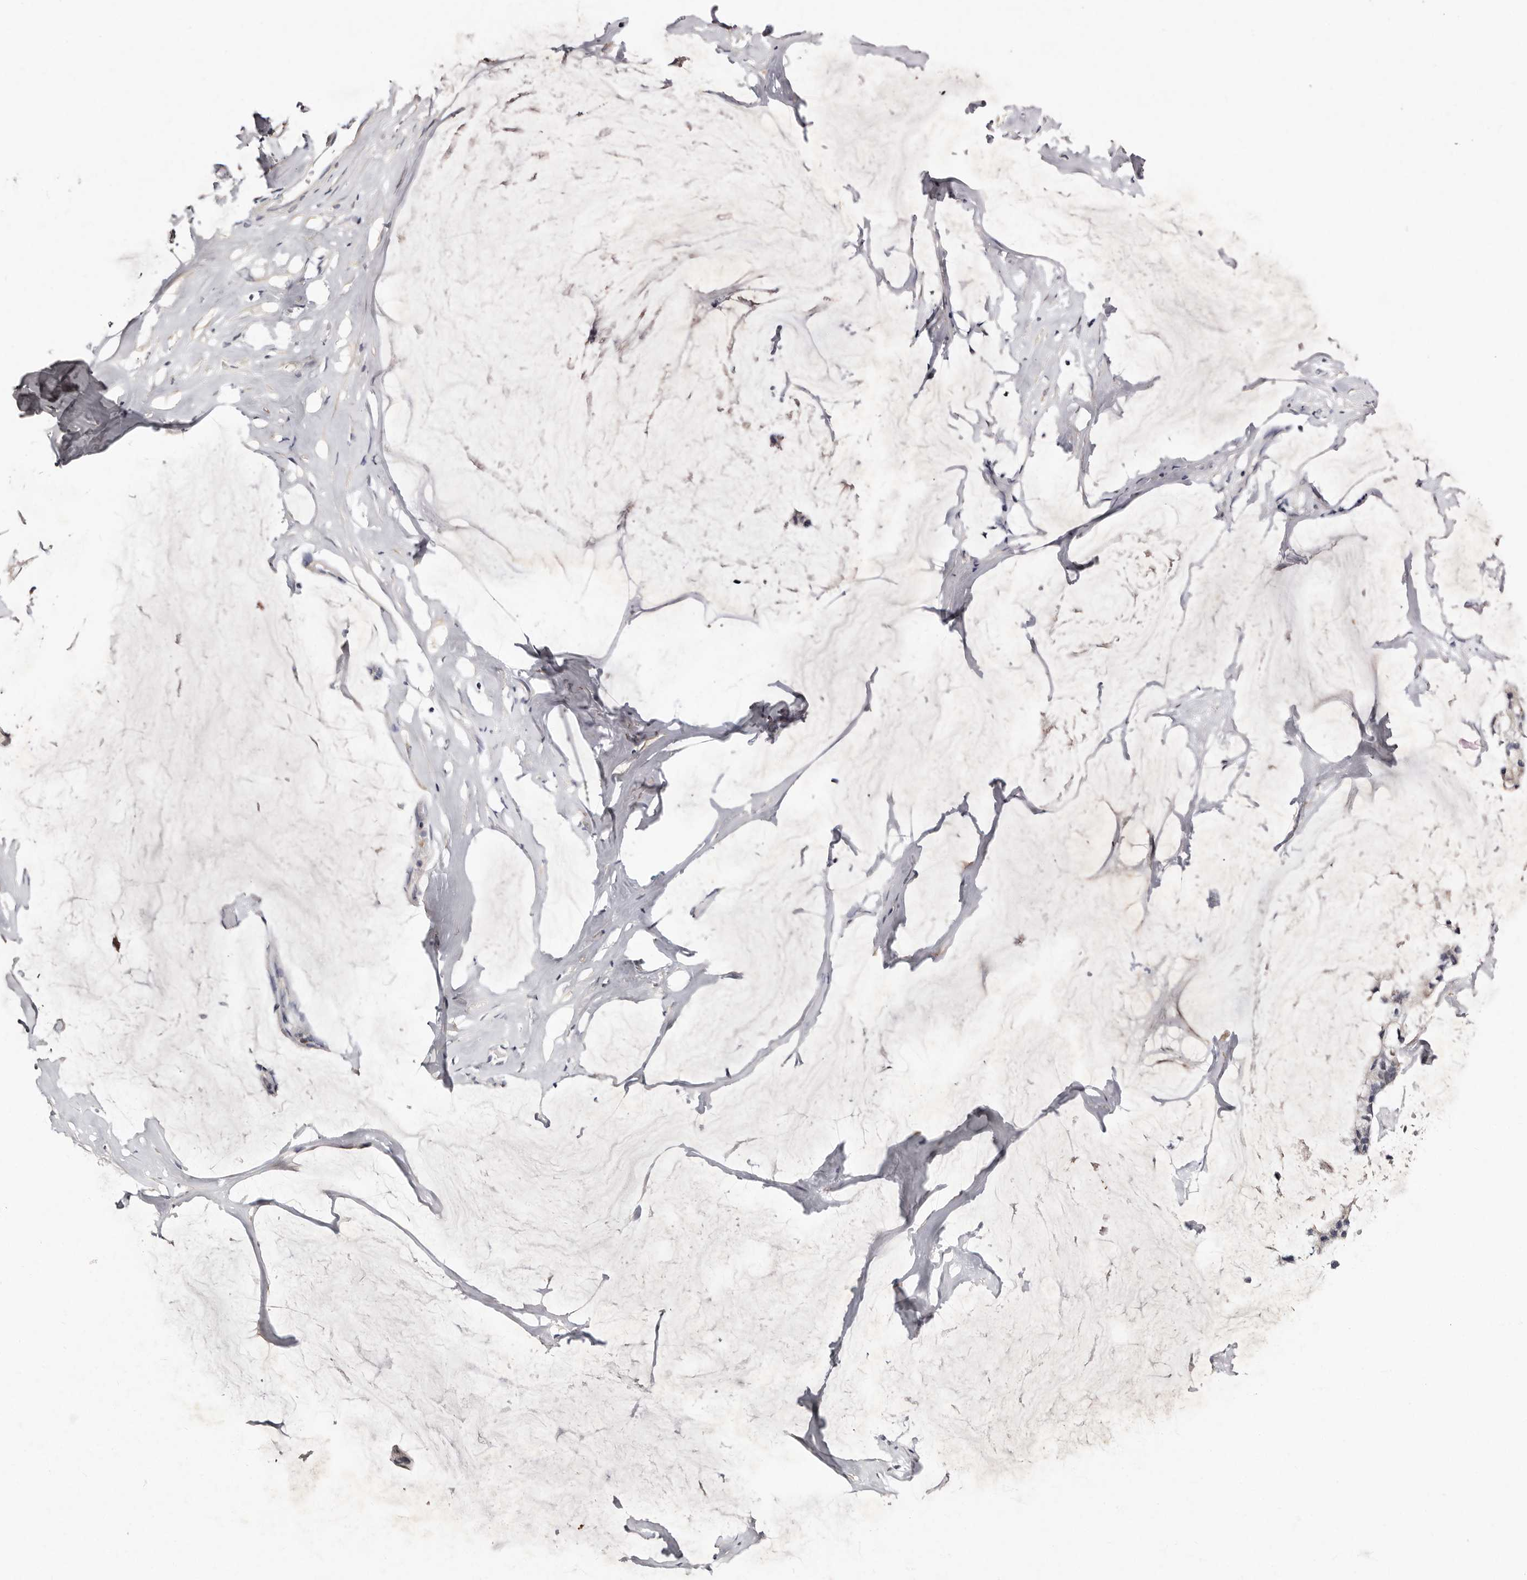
{"staining": {"intensity": "negative", "quantity": "none", "location": "none"}, "tissue": "ovarian cancer", "cell_type": "Tumor cells", "image_type": "cancer", "snomed": [{"axis": "morphology", "description": "Cystadenocarcinoma, mucinous, NOS"}, {"axis": "topography", "description": "Ovary"}], "caption": "An immunohistochemistry (IHC) histopathology image of mucinous cystadenocarcinoma (ovarian) is shown. There is no staining in tumor cells of mucinous cystadenocarcinoma (ovarian).", "gene": "MRPS33", "patient": {"sex": "female", "age": 39}}